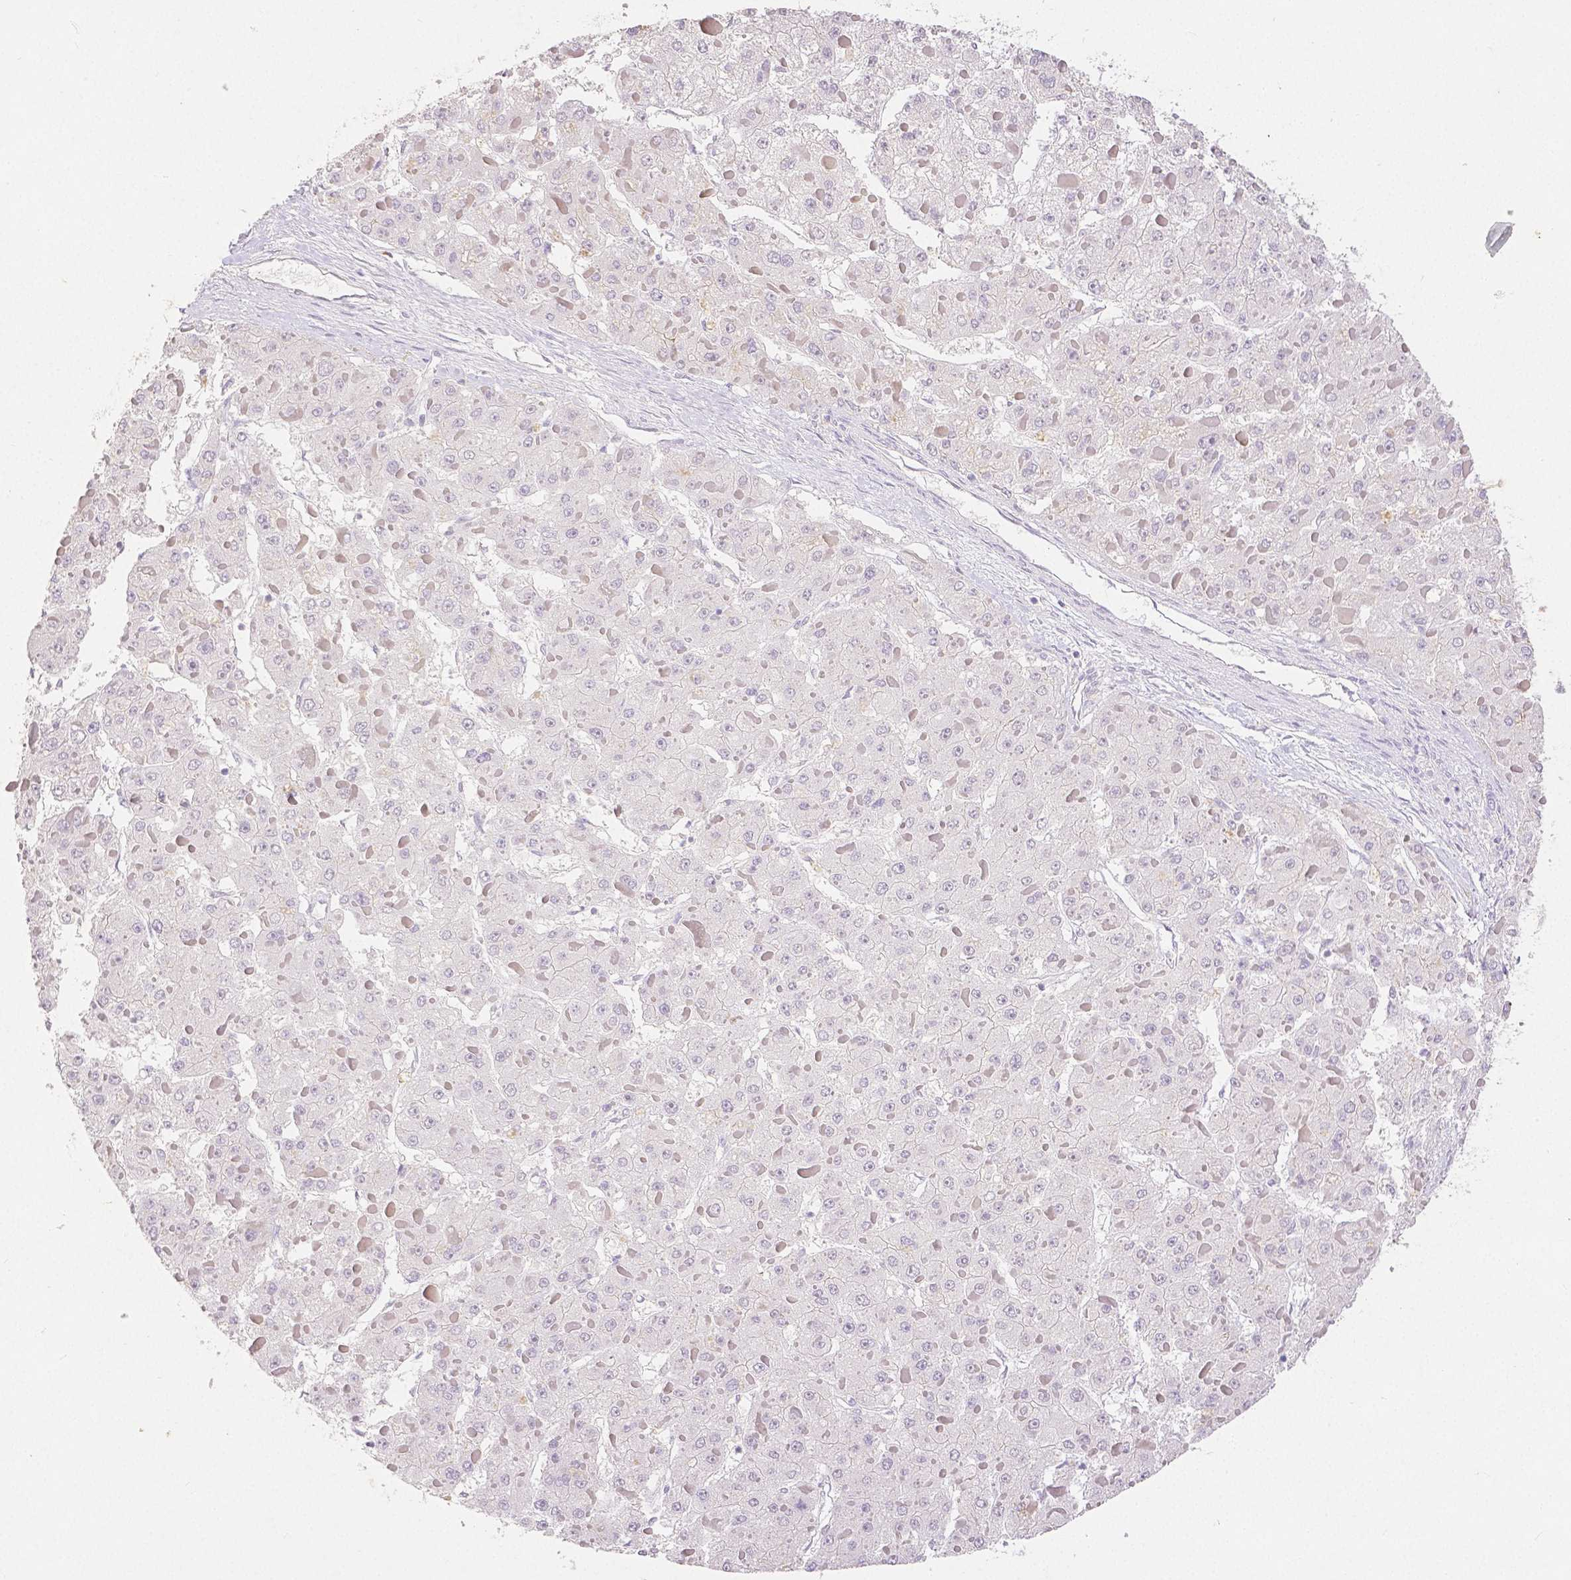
{"staining": {"intensity": "negative", "quantity": "none", "location": "none"}, "tissue": "liver cancer", "cell_type": "Tumor cells", "image_type": "cancer", "snomed": [{"axis": "morphology", "description": "Carcinoma, Hepatocellular, NOS"}, {"axis": "topography", "description": "Liver"}], "caption": "DAB (3,3'-diaminobenzidine) immunohistochemical staining of liver hepatocellular carcinoma shows no significant expression in tumor cells.", "gene": "OCLN", "patient": {"sex": "female", "age": 73}}